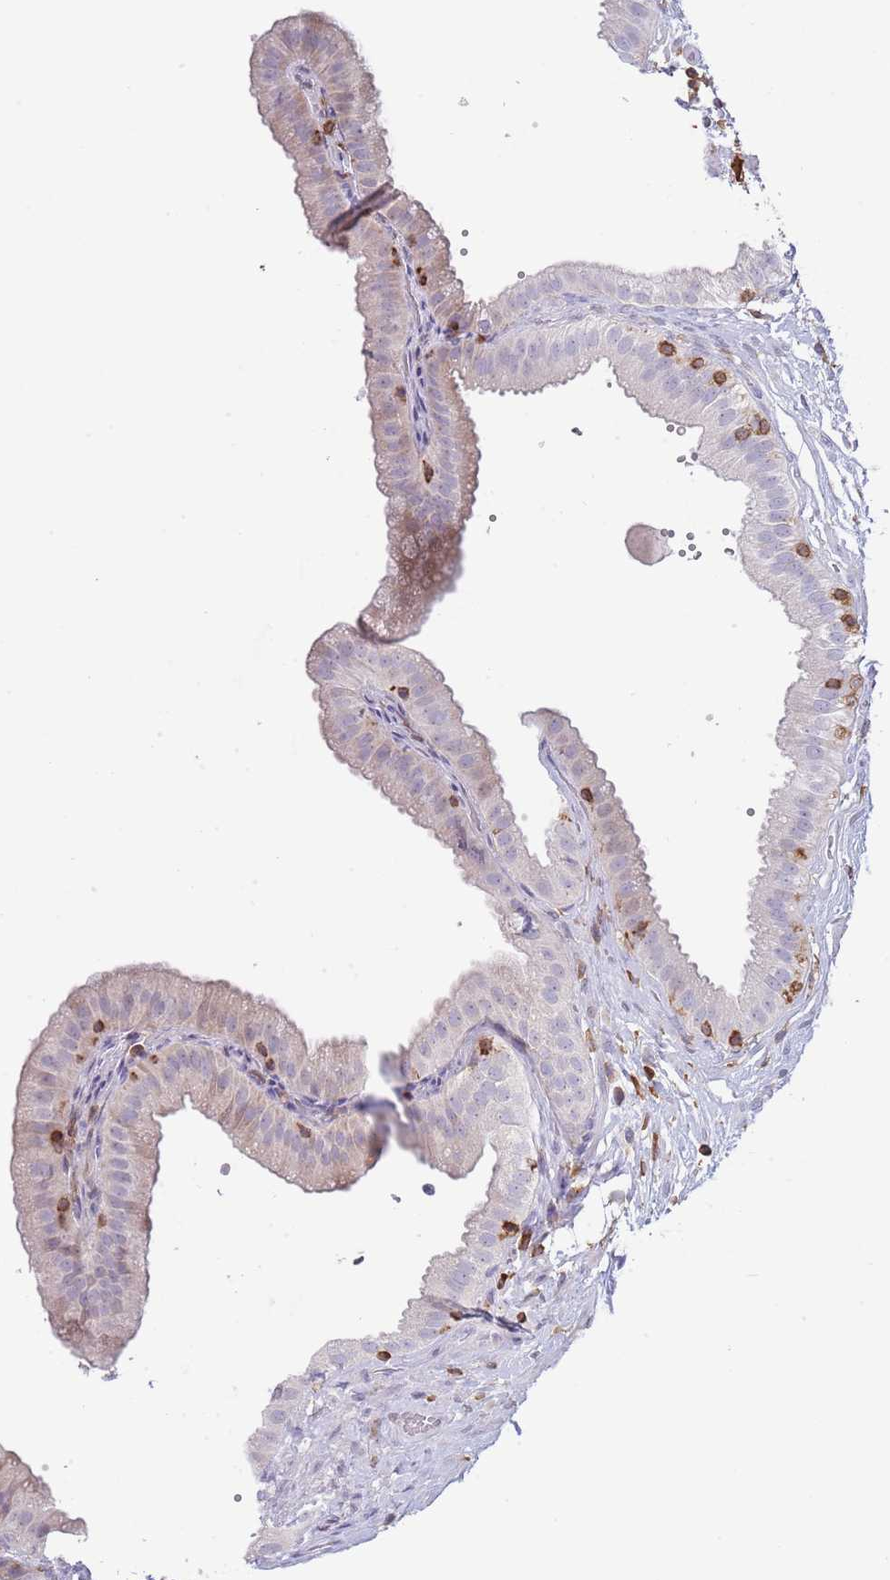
{"staining": {"intensity": "weak", "quantity": "<25%", "location": "cytoplasmic/membranous"}, "tissue": "gallbladder", "cell_type": "Glandular cells", "image_type": "normal", "snomed": [{"axis": "morphology", "description": "Normal tissue, NOS"}, {"axis": "topography", "description": "Gallbladder"}], "caption": "DAB (3,3'-diaminobenzidine) immunohistochemical staining of normal human gallbladder demonstrates no significant expression in glandular cells.", "gene": "LPXN", "patient": {"sex": "female", "age": 61}}